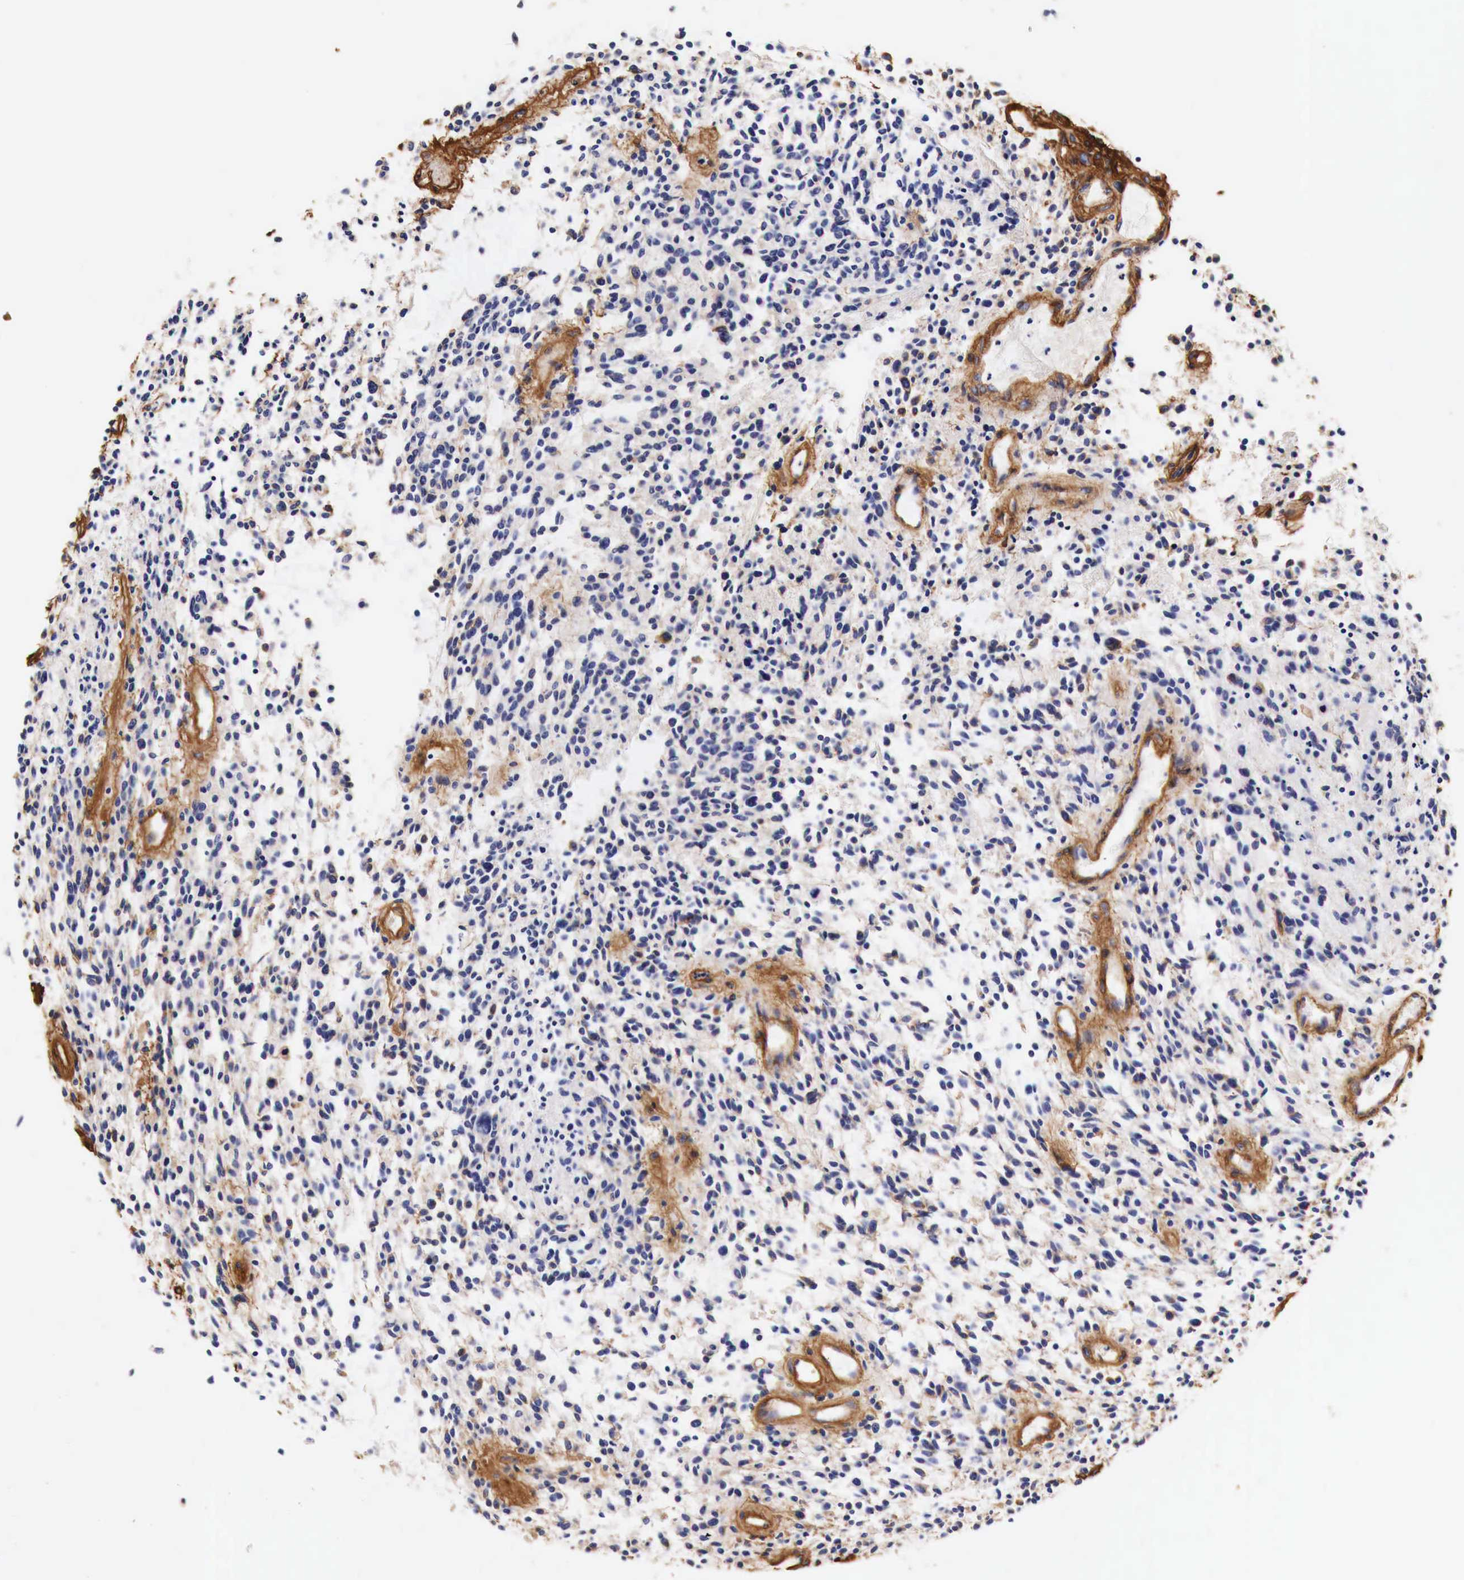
{"staining": {"intensity": "negative", "quantity": "none", "location": "none"}, "tissue": "glioma", "cell_type": "Tumor cells", "image_type": "cancer", "snomed": [{"axis": "morphology", "description": "Glioma, malignant, High grade"}, {"axis": "topography", "description": "Brain"}], "caption": "Malignant glioma (high-grade) was stained to show a protein in brown. There is no significant positivity in tumor cells.", "gene": "LAMB2", "patient": {"sex": "female", "age": 13}}